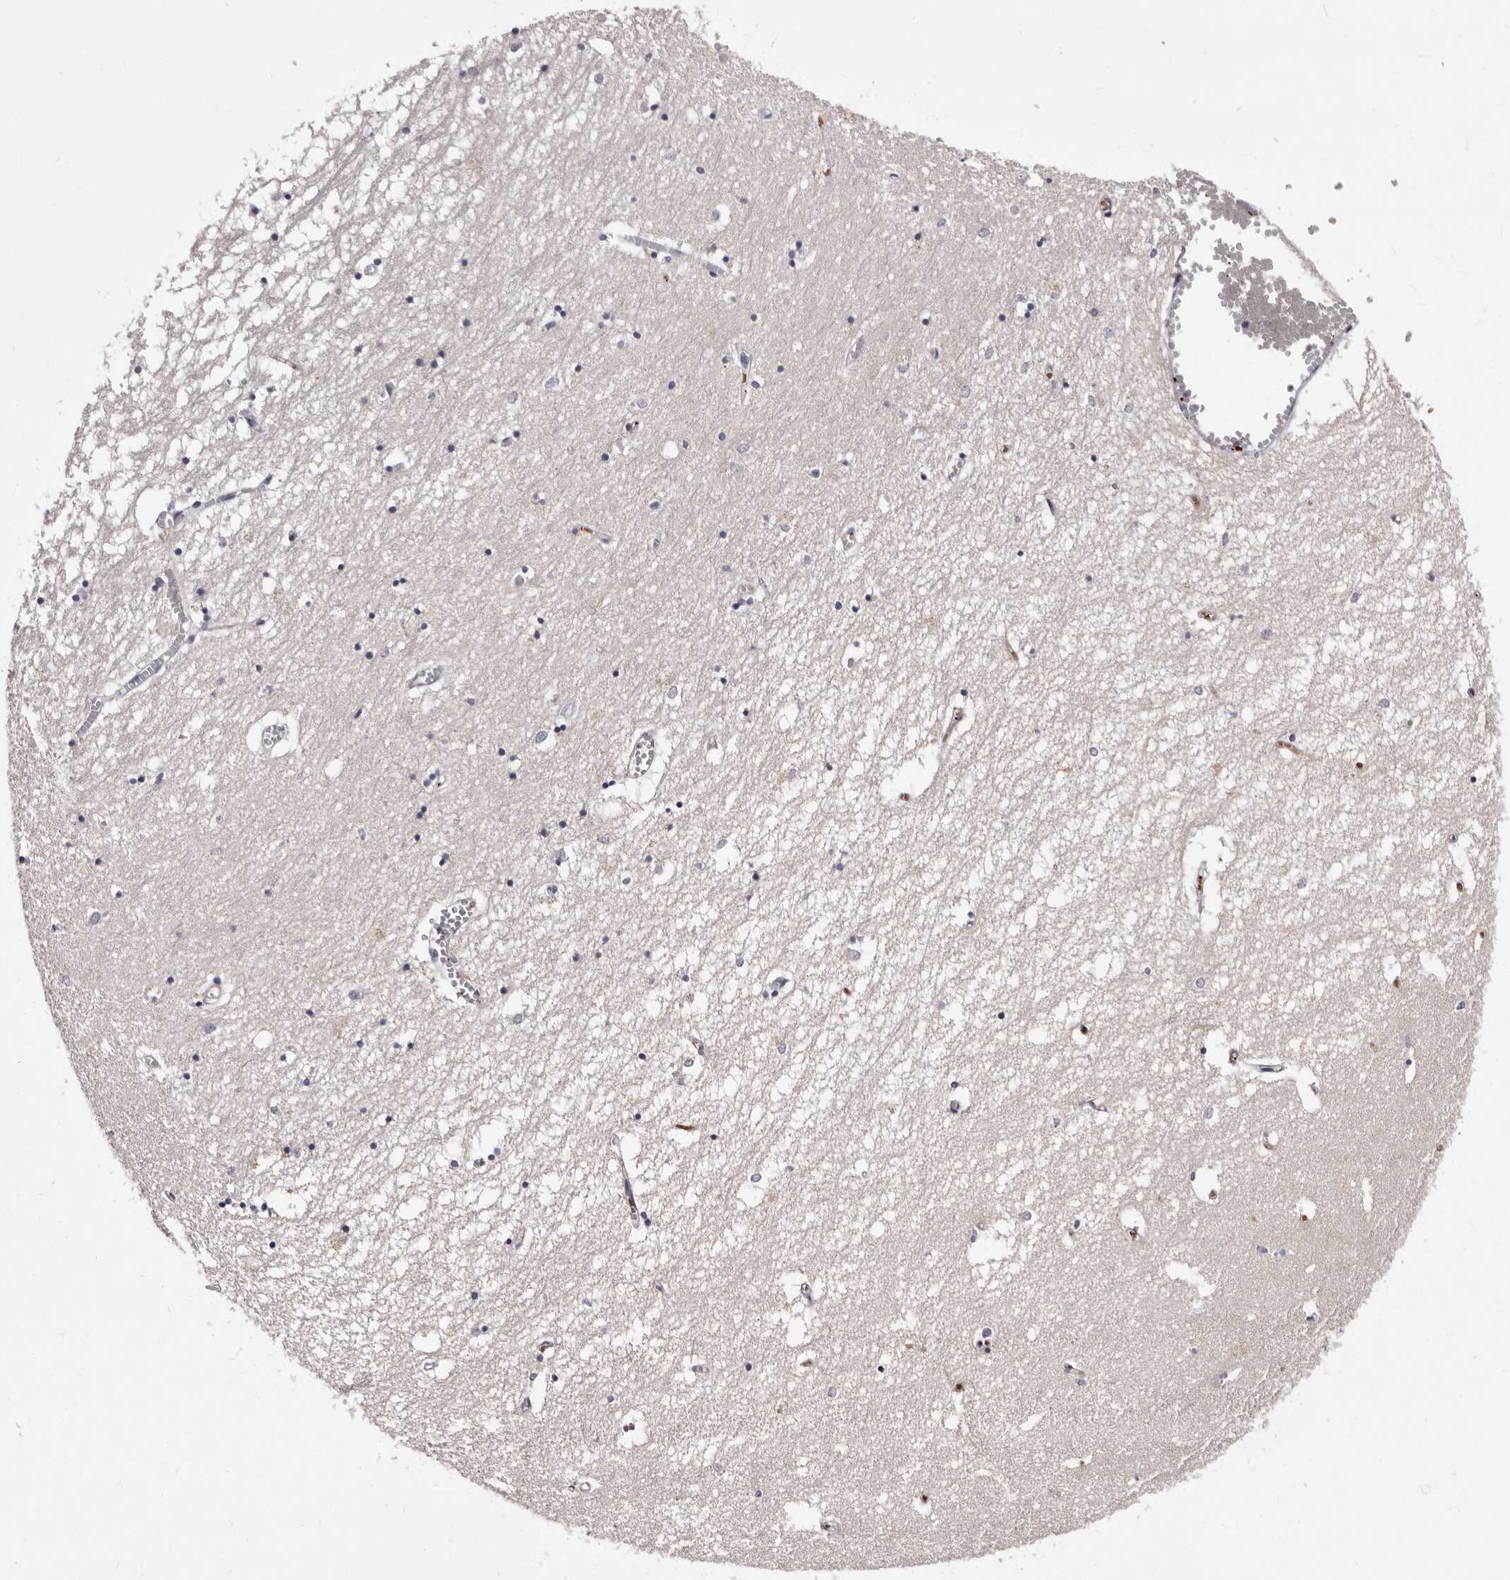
{"staining": {"intensity": "negative", "quantity": "none", "location": "none"}, "tissue": "hippocampus", "cell_type": "Glial cells", "image_type": "normal", "snomed": [{"axis": "morphology", "description": "Normal tissue, NOS"}, {"axis": "topography", "description": "Hippocampus"}], "caption": "The IHC histopathology image has no significant staining in glial cells of hippocampus.", "gene": "BPGM", "patient": {"sex": "male", "age": 70}}